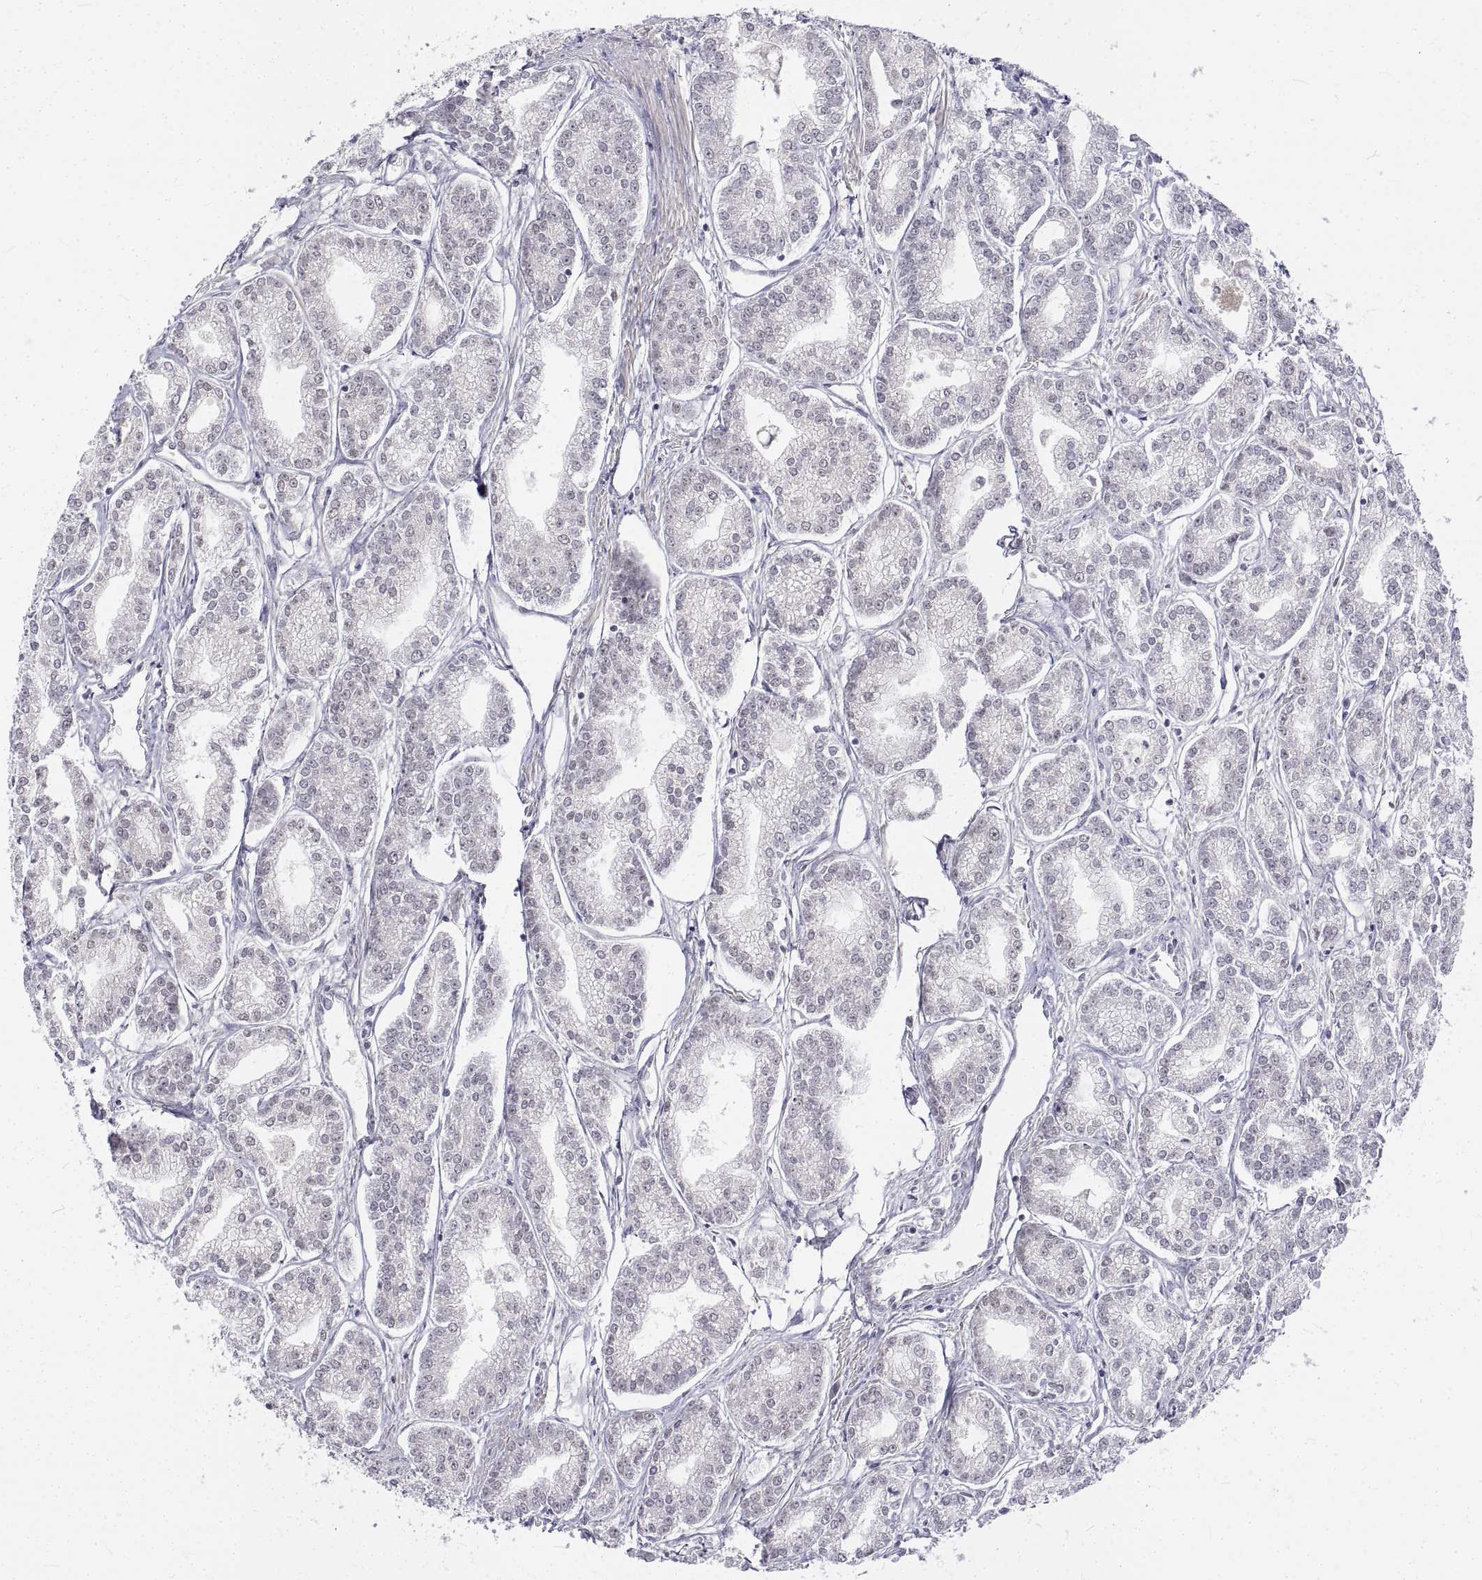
{"staining": {"intensity": "negative", "quantity": "none", "location": "none"}, "tissue": "prostate cancer", "cell_type": "Tumor cells", "image_type": "cancer", "snomed": [{"axis": "morphology", "description": "Adenocarcinoma, NOS"}, {"axis": "topography", "description": "Prostate"}], "caption": "IHC histopathology image of human prostate cancer stained for a protein (brown), which displays no positivity in tumor cells. The staining was performed using DAB to visualize the protein expression in brown, while the nuclei were stained in blue with hematoxylin (Magnification: 20x).", "gene": "ANO2", "patient": {"sex": "male", "age": 71}}